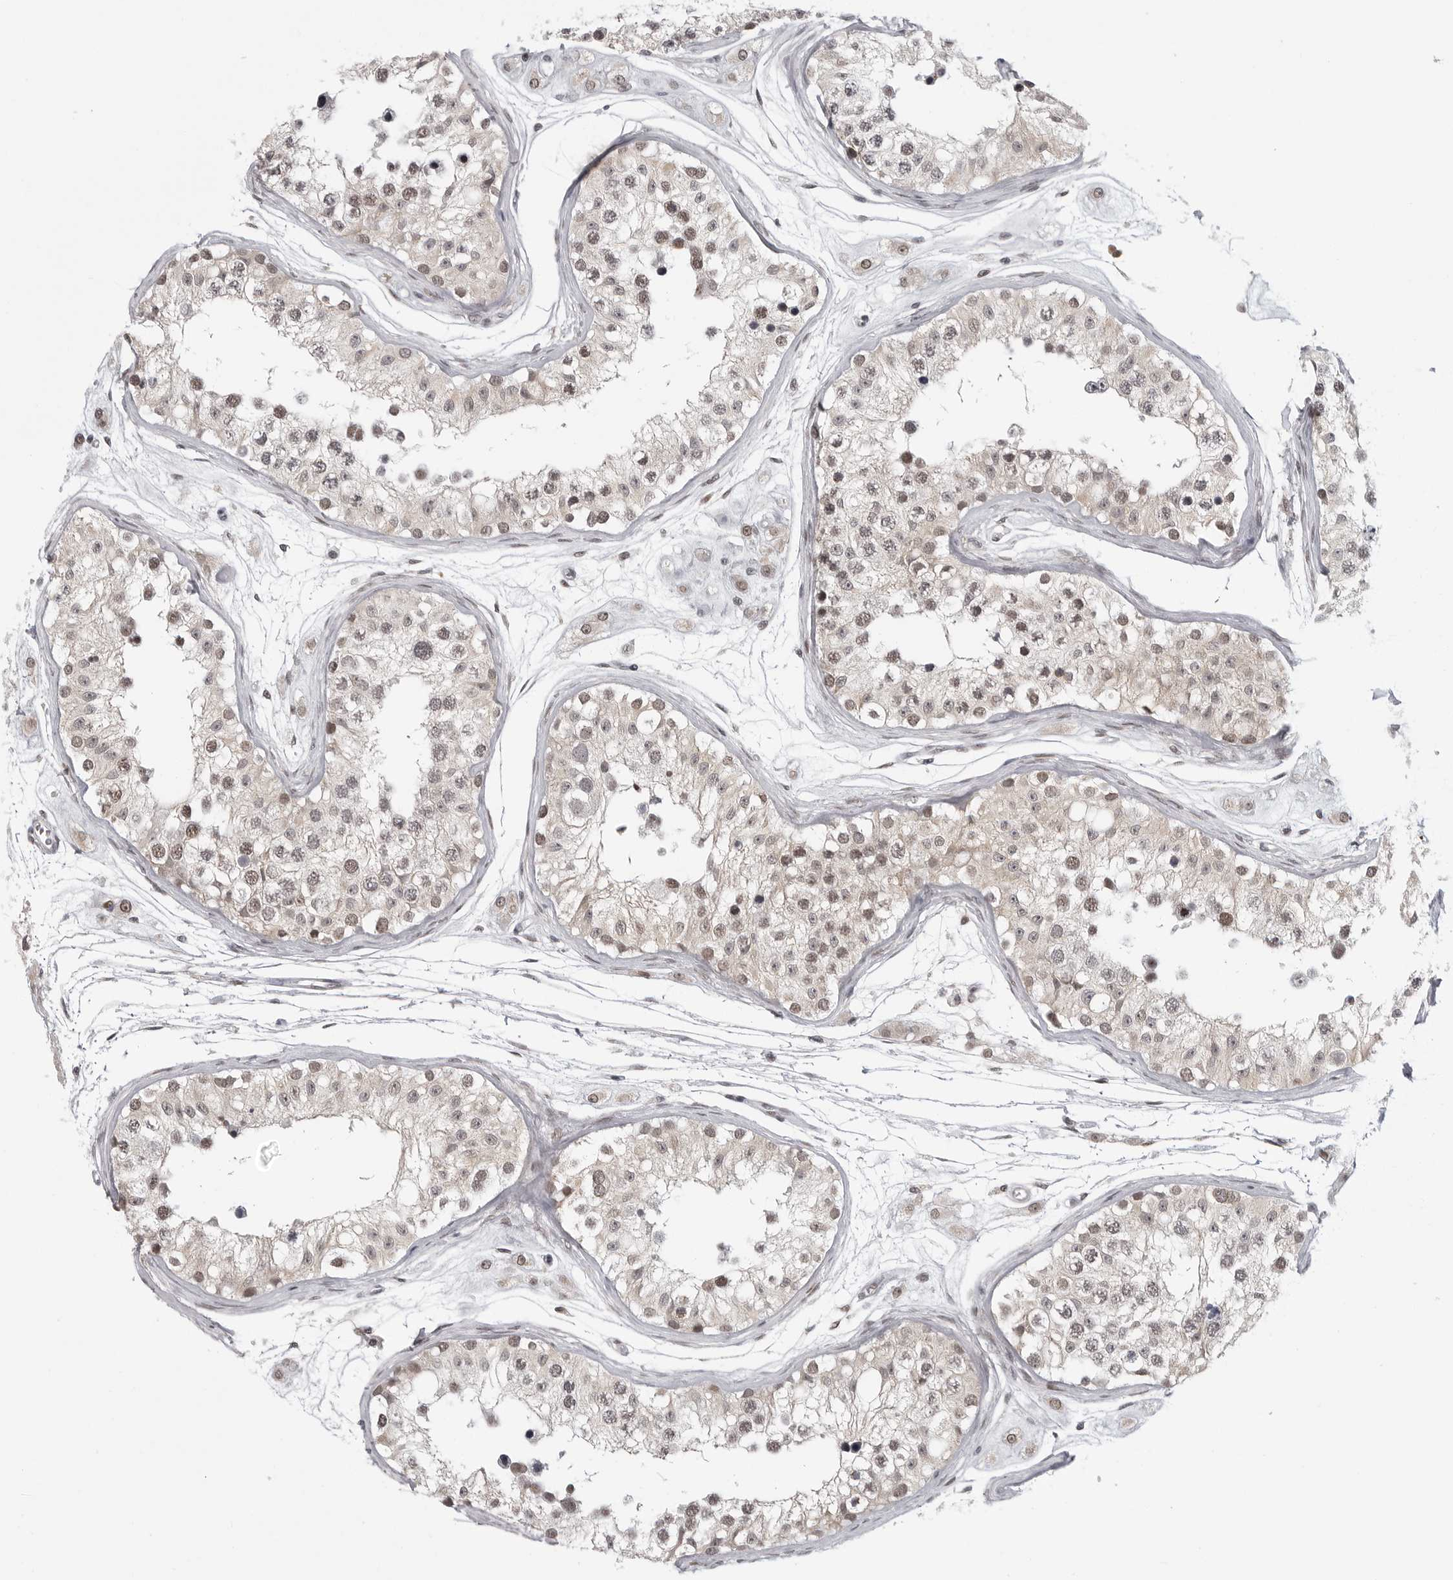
{"staining": {"intensity": "moderate", "quantity": ">75%", "location": "nuclear"}, "tissue": "testis", "cell_type": "Cells in seminiferous ducts", "image_type": "normal", "snomed": [{"axis": "morphology", "description": "Normal tissue, NOS"}, {"axis": "morphology", "description": "Adenocarcinoma, metastatic, NOS"}, {"axis": "topography", "description": "Testis"}], "caption": "IHC staining of unremarkable testis, which displays medium levels of moderate nuclear positivity in about >75% of cells in seminiferous ducts indicating moderate nuclear protein staining. The staining was performed using DAB (brown) for protein detection and nuclei were counterstained in hematoxylin (blue).", "gene": "PRDM10", "patient": {"sex": "male", "age": 26}}